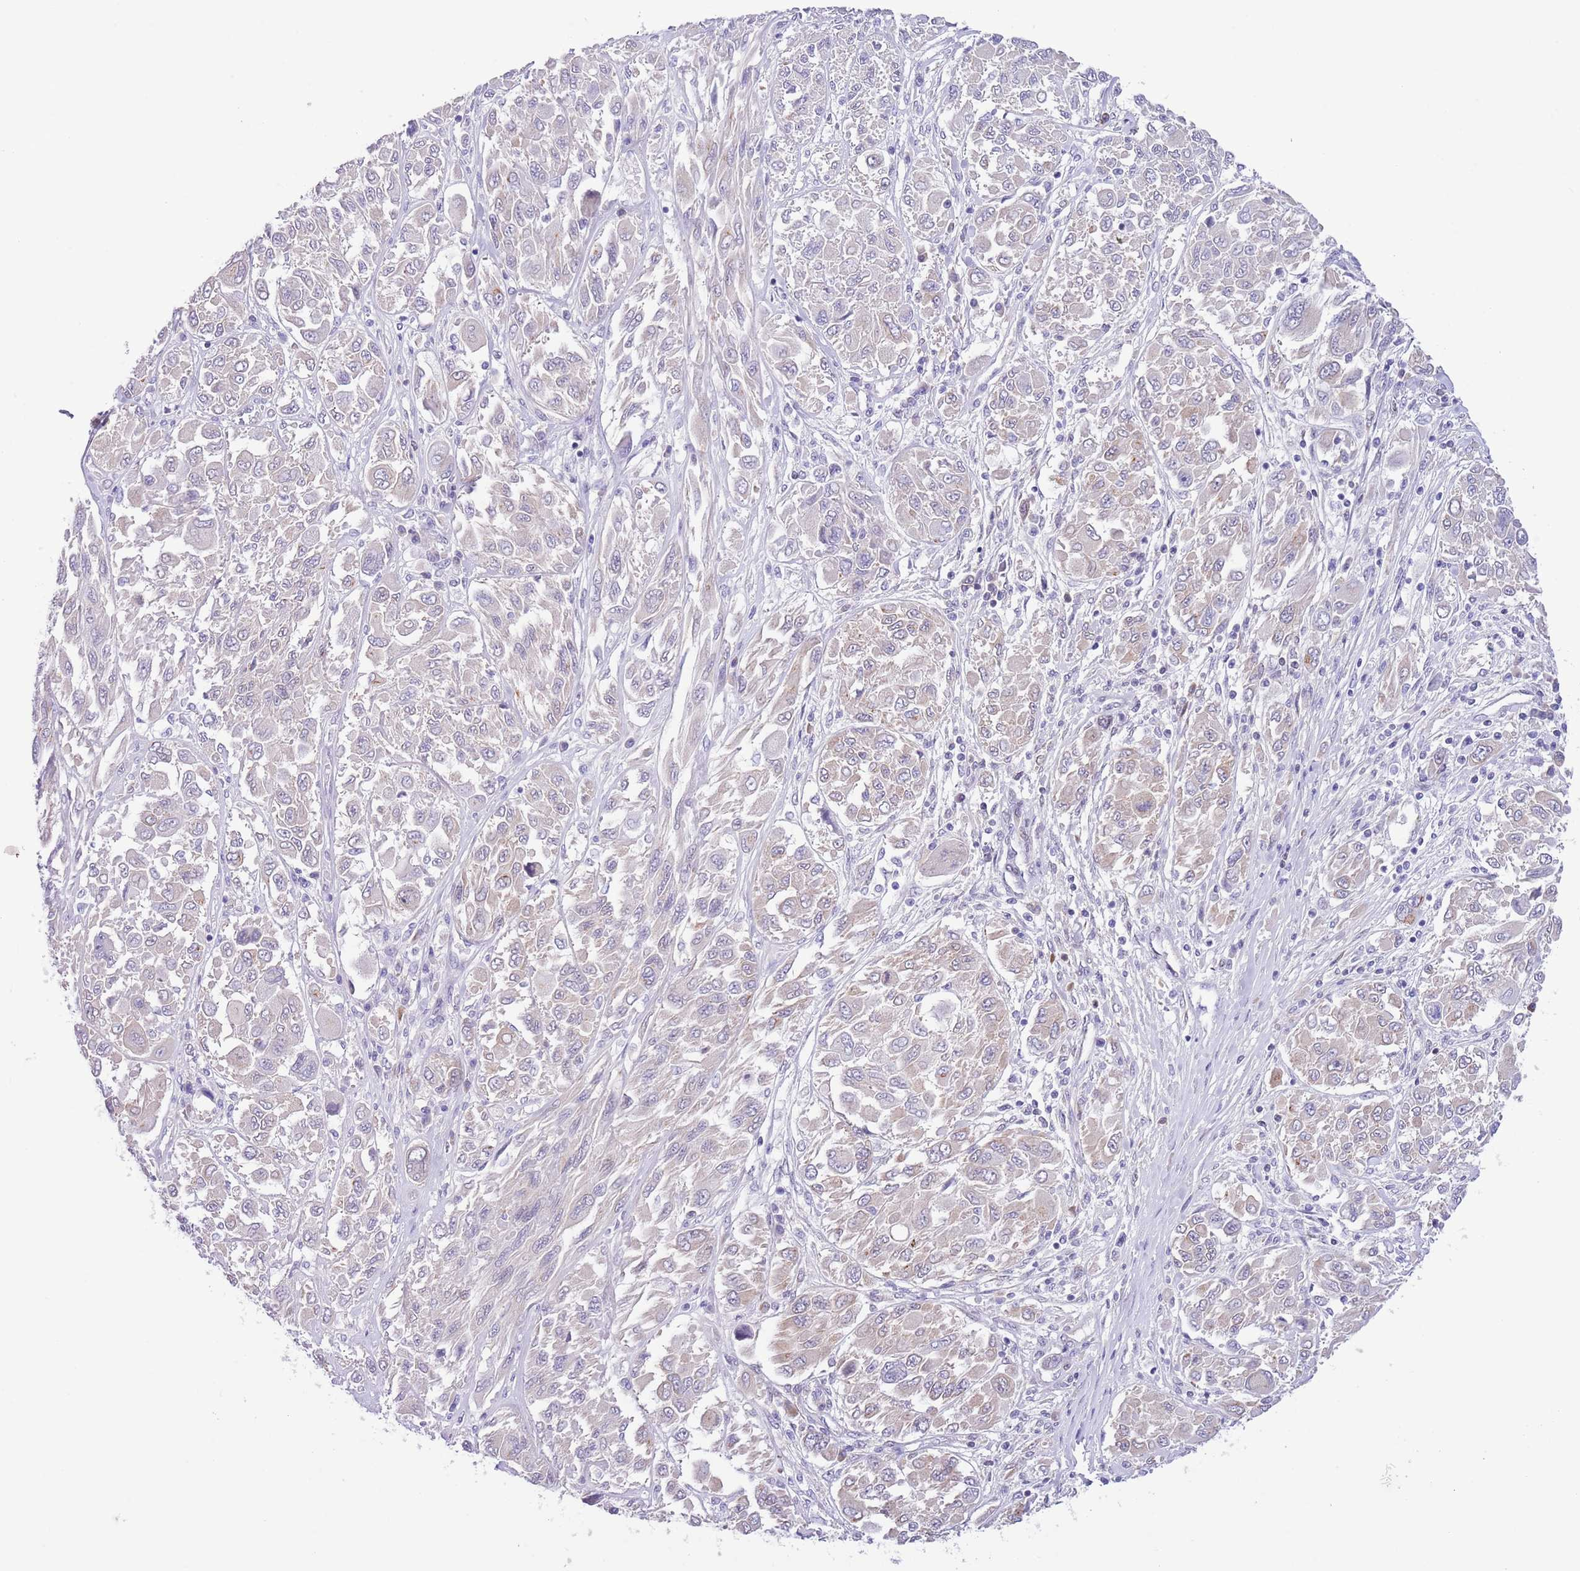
{"staining": {"intensity": "weak", "quantity": "<25%", "location": "cytoplasmic/membranous"}, "tissue": "melanoma", "cell_type": "Tumor cells", "image_type": "cancer", "snomed": [{"axis": "morphology", "description": "Malignant melanoma, NOS"}, {"axis": "topography", "description": "Skin"}], "caption": "Immunohistochemistry image of neoplastic tissue: human malignant melanoma stained with DAB demonstrates no significant protein staining in tumor cells. The staining was performed using DAB (3,3'-diaminobenzidine) to visualize the protein expression in brown, while the nuclei were stained in blue with hematoxylin (Magnification: 20x).", "gene": "EBPL", "patient": {"sex": "female", "age": 91}}